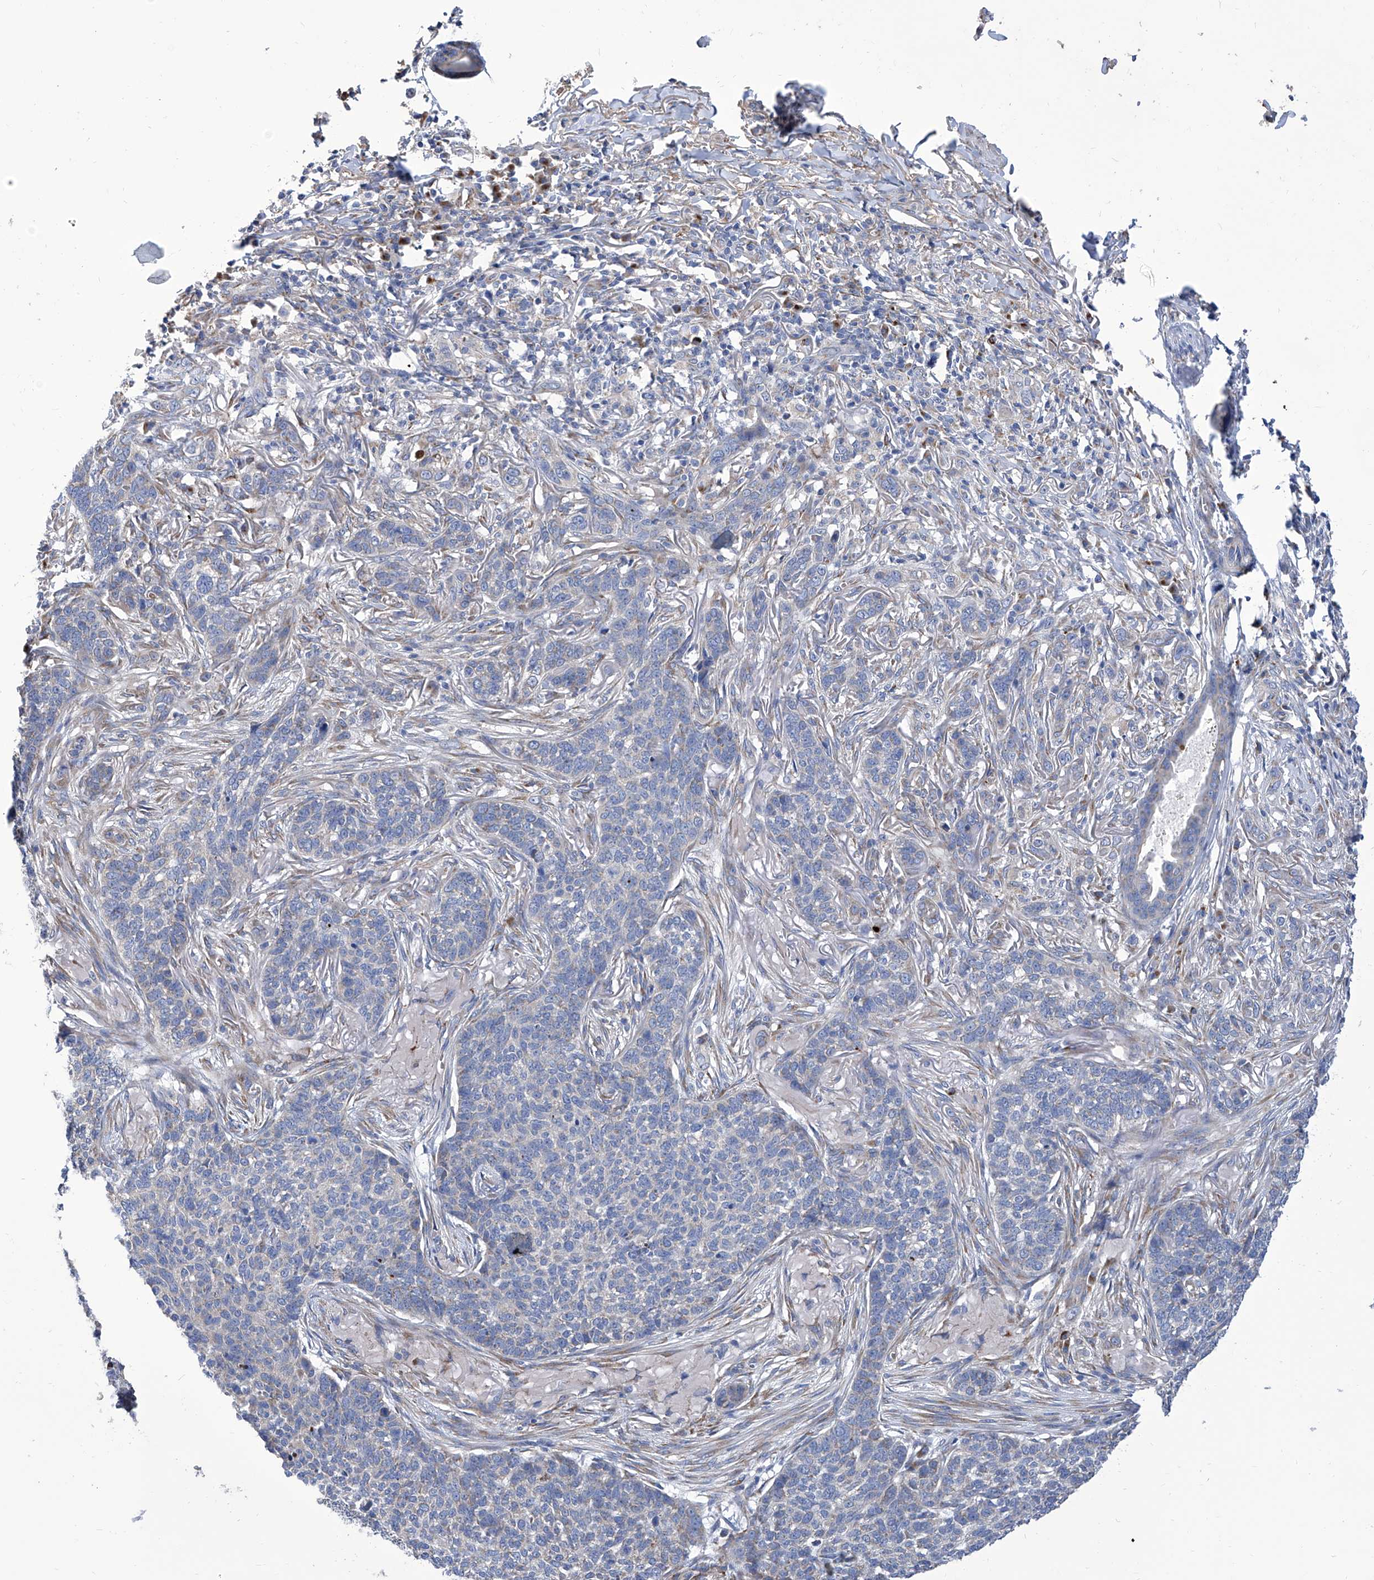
{"staining": {"intensity": "negative", "quantity": "none", "location": "none"}, "tissue": "skin cancer", "cell_type": "Tumor cells", "image_type": "cancer", "snomed": [{"axis": "morphology", "description": "Basal cell carcinoma"}, {"axis": "topography", "description": "Skin"}], "caption": "DAB immunohistochemical staining of human skin cancer (basal cell carcinoma) exhibits no significant staining in tumor cells. (Brightfield microscopy of DAB immunohistochemistry (IHC) at high magnification).", "gene": "TJAP1", "patient": {"sex": "male", "age": 85}}